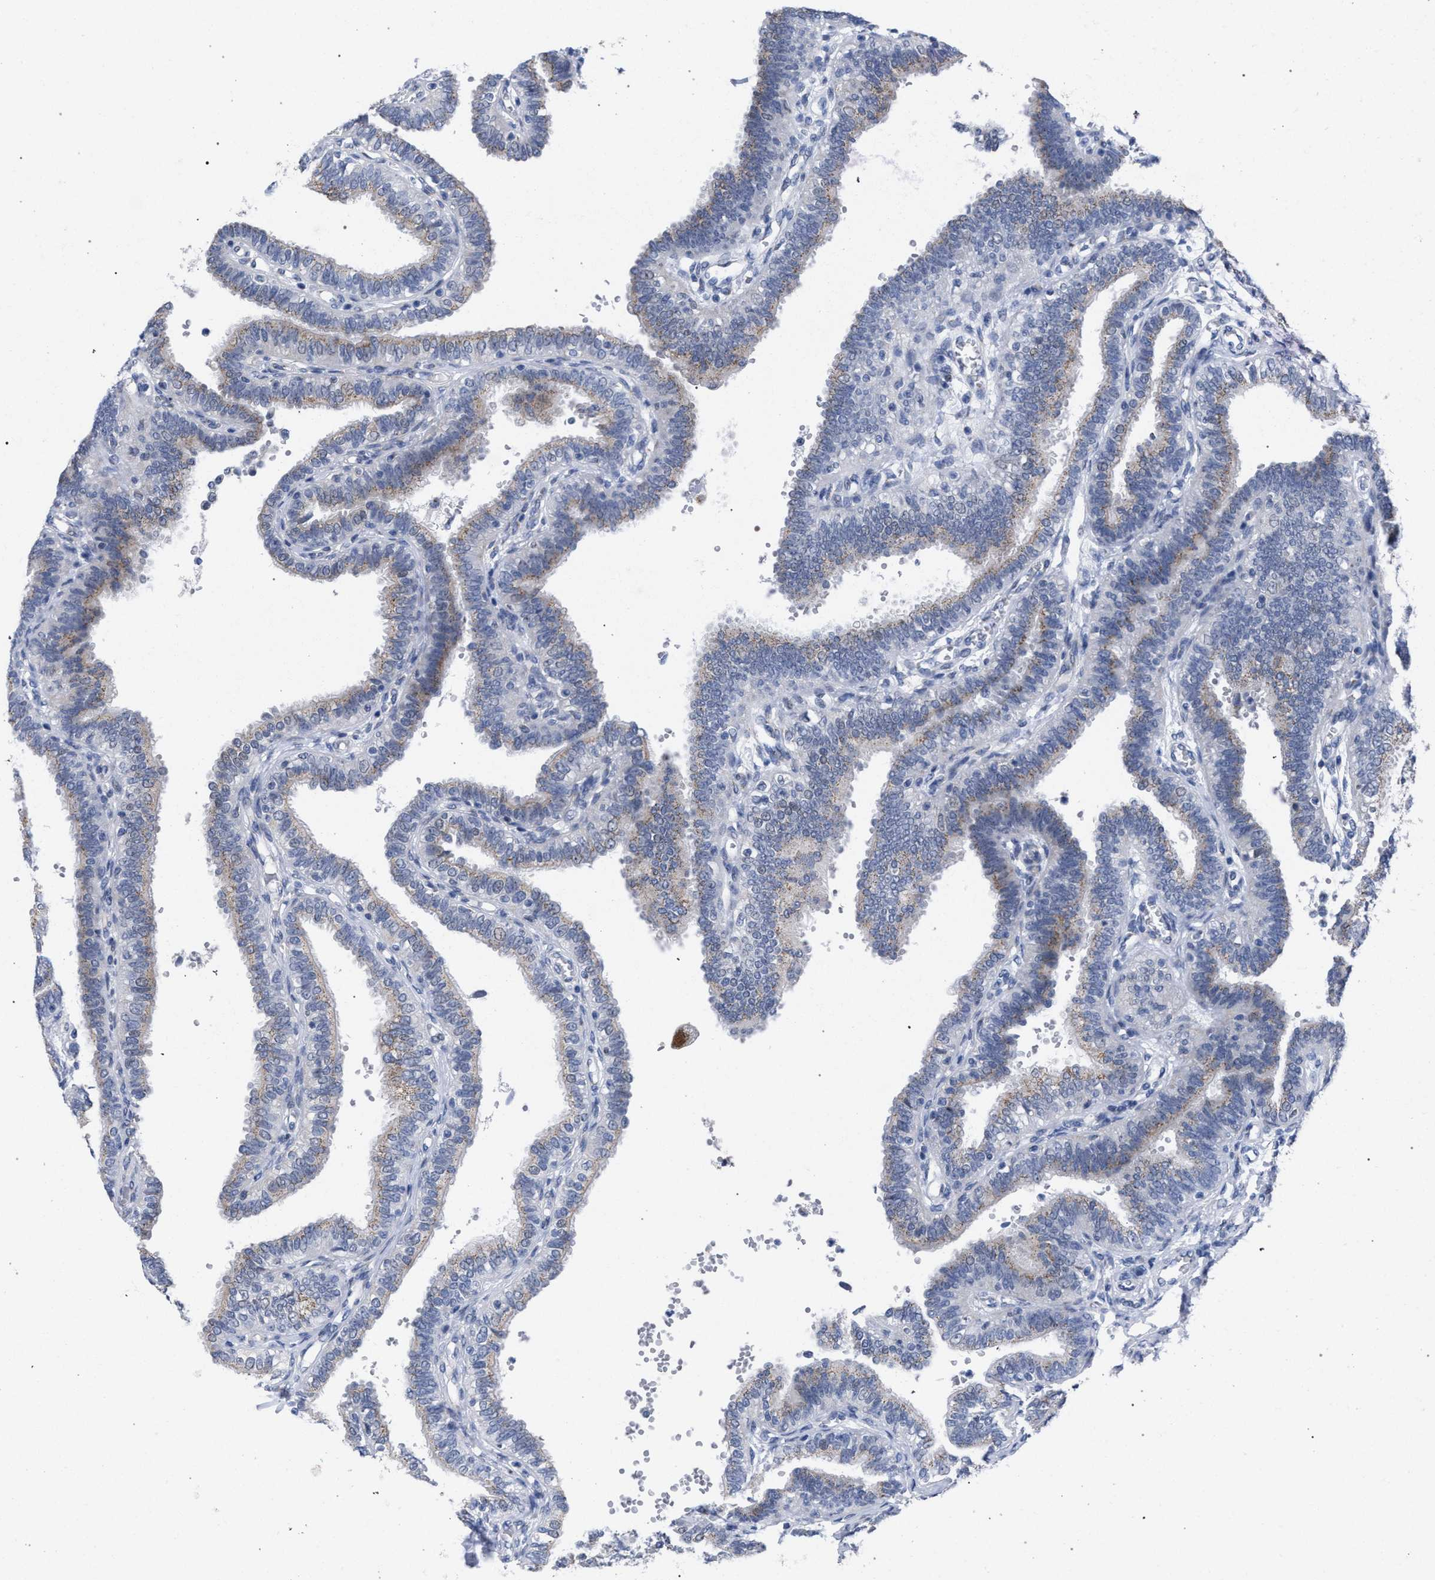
{"staining": {"intensity": "weak", "quantity": "25%-75%", "location": "cytoplasmic/membranous"}, "tissue": "fallopian tube", "cell_type": "Glandular cells", "image_type": "normal", "snomed": [{"axis": "morphology", "description": "Normal tissue, NOS"}, {"axis": "topography", "description": "Fallopian tube"}, {"axis": "topography", "description": "Placenta"}], "caption": "IHC of benign human fallopian tube shows low levels of weak cytoplasmic/membranous staining in approximately 25%-75% of glandular cells. The staining is performed using DAB (3,3'-diaminobenzidine) brown chromogen to label protein expression. The nuclei are counter-stained blue using hematoxylin.", "gene": "GOLGA2", "patient": {"sex": "female", "age": 34}}